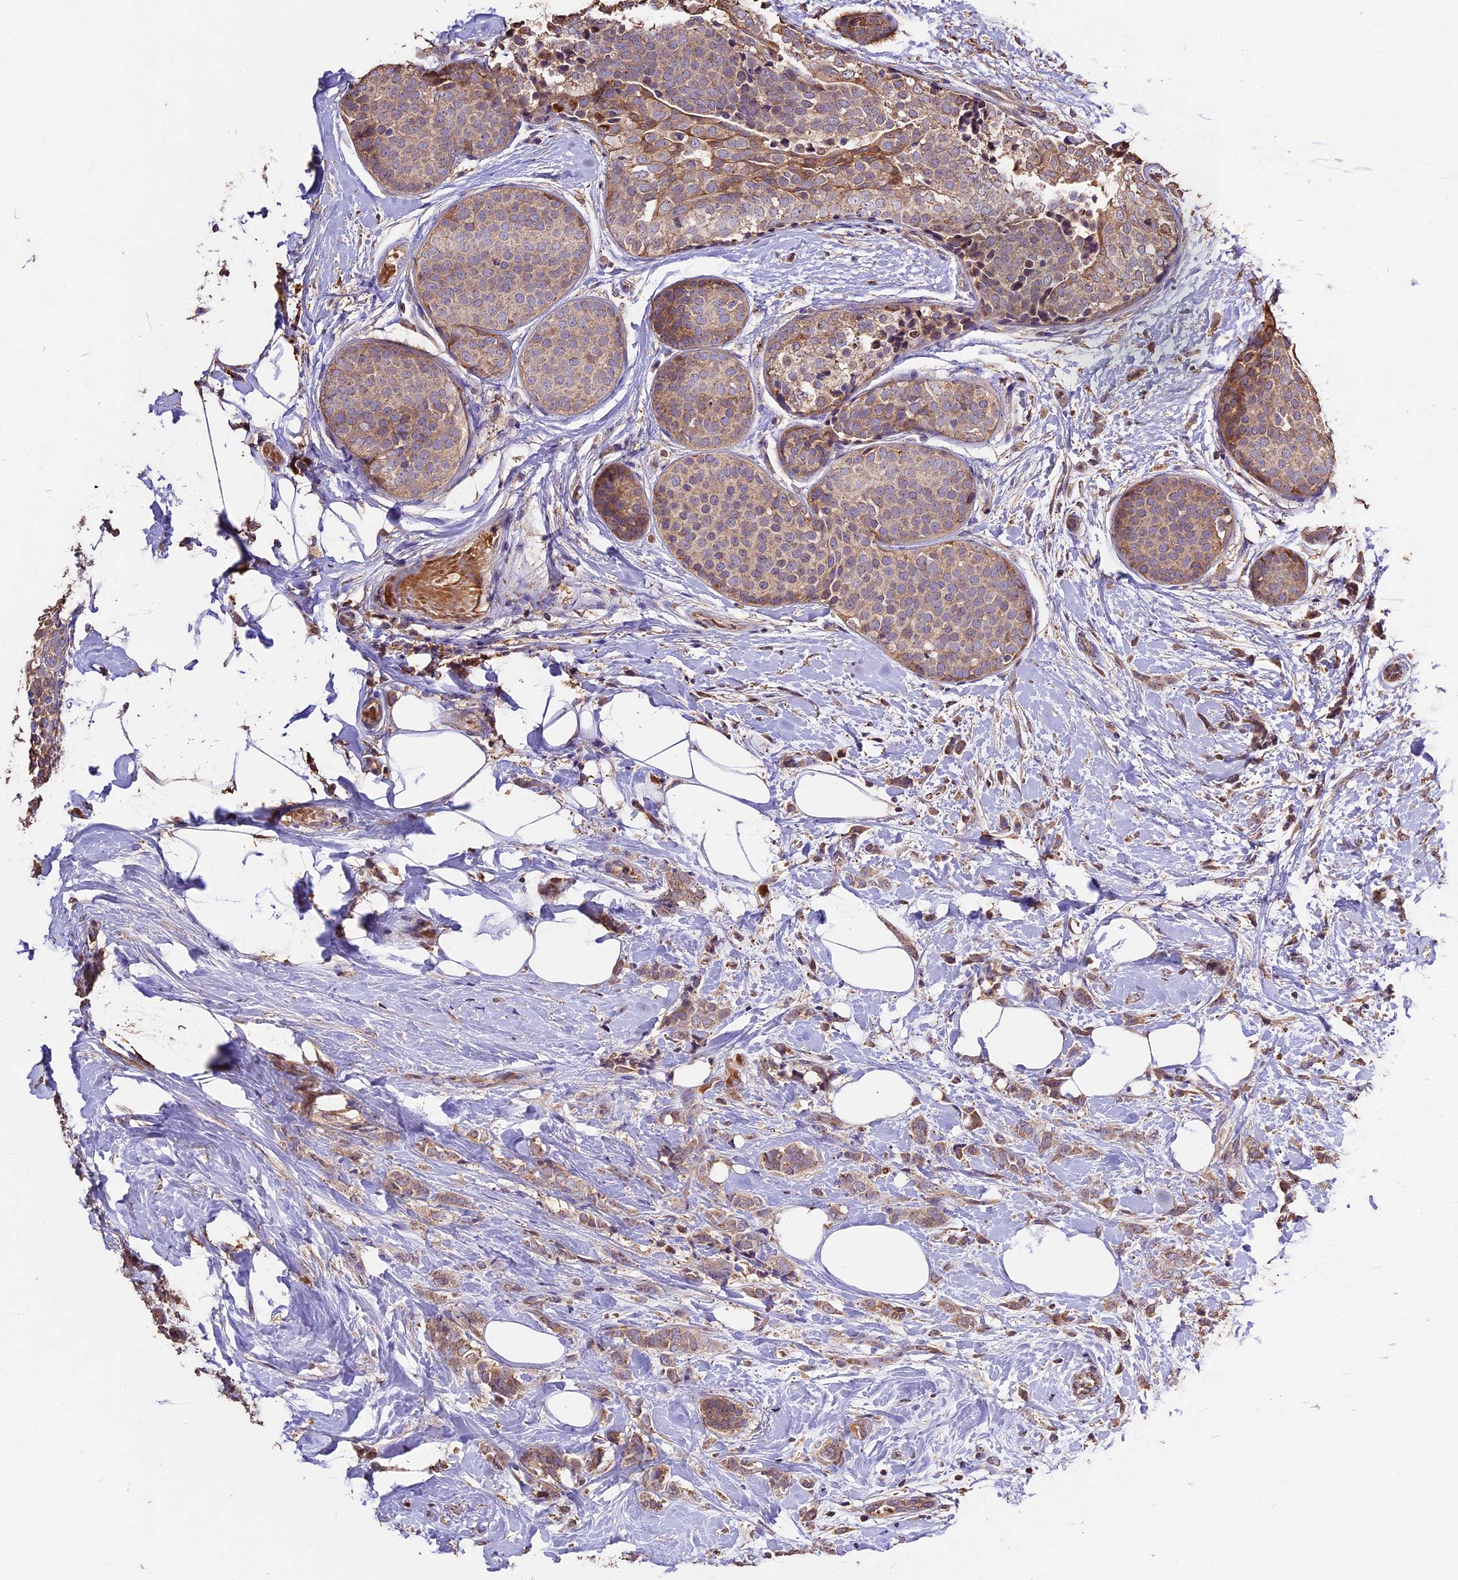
{"staining": {"intensity": "moderate", "quantity": ">75%", "location": "cytoplasmic/membranous"}, "tissue": "breast cancer", "cell_type": "Tumor cells", "image_type": "cancer", "snomed": [{"axis": "morphology", "description": "Lobular carcinoma, in situ"}, {"axis": "morphology", "description": "Lobular carcinoma"}, {"axis": "topography", "description": "Breast"}], "caption": "Lobular carcinoma (breast) stained for a protein demonstrates moderate cytoplasmic/membranous positivity in tumor cells.", "gene": "CRLF1", "patient": {"sex": "female", "age": 41}}